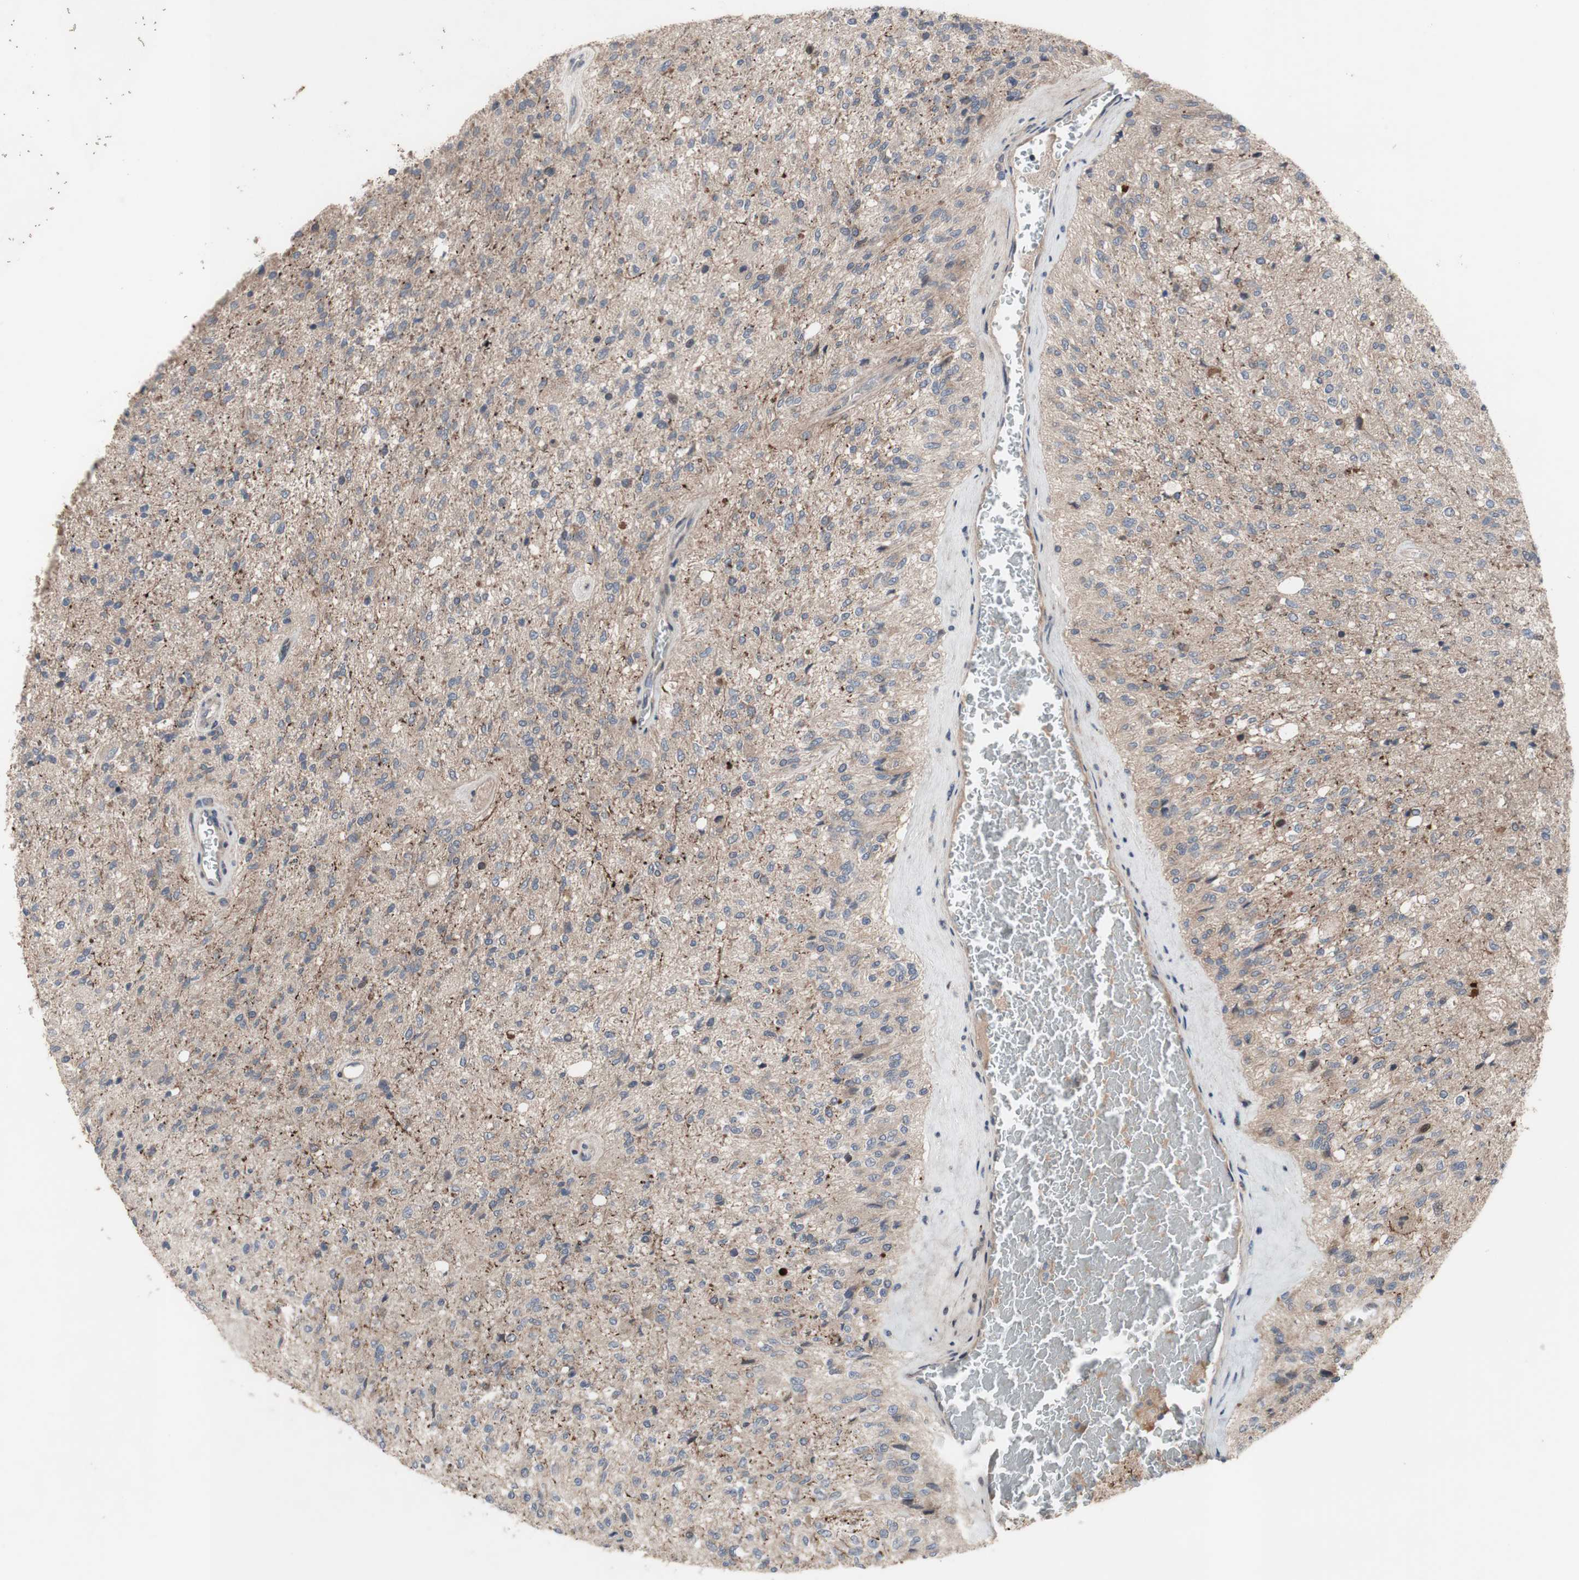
{"staining": {"intensity": "weak", "quantity": ">75%", "location": "cytoplasmic/membranous"}, "tissue": "glioma", "cell_type": "Tumor cells", "image_type": "cancer", "snomed": [{"axis": "morphology", "description": "Normal tissue, NOS"}, {"axis": "morphology", "description": "Glioma, malignant, High grade"}, {"axis": "topography", "description": "Cerebral cortex"}], "caption": "Immunohistochemistry photomicrograph of neoplastic tissue: human high-grade glioma (malignant) stained using immunohistochemistry (IHC) exhibits low levels of weak protein expression localized specifically in the cytoplasmic/membranous of tumor cells, appearing as a cytoplasmic/membranous brown color.", "gene": "OAZ1", "patient": {"sex": "male", "age": 77}}